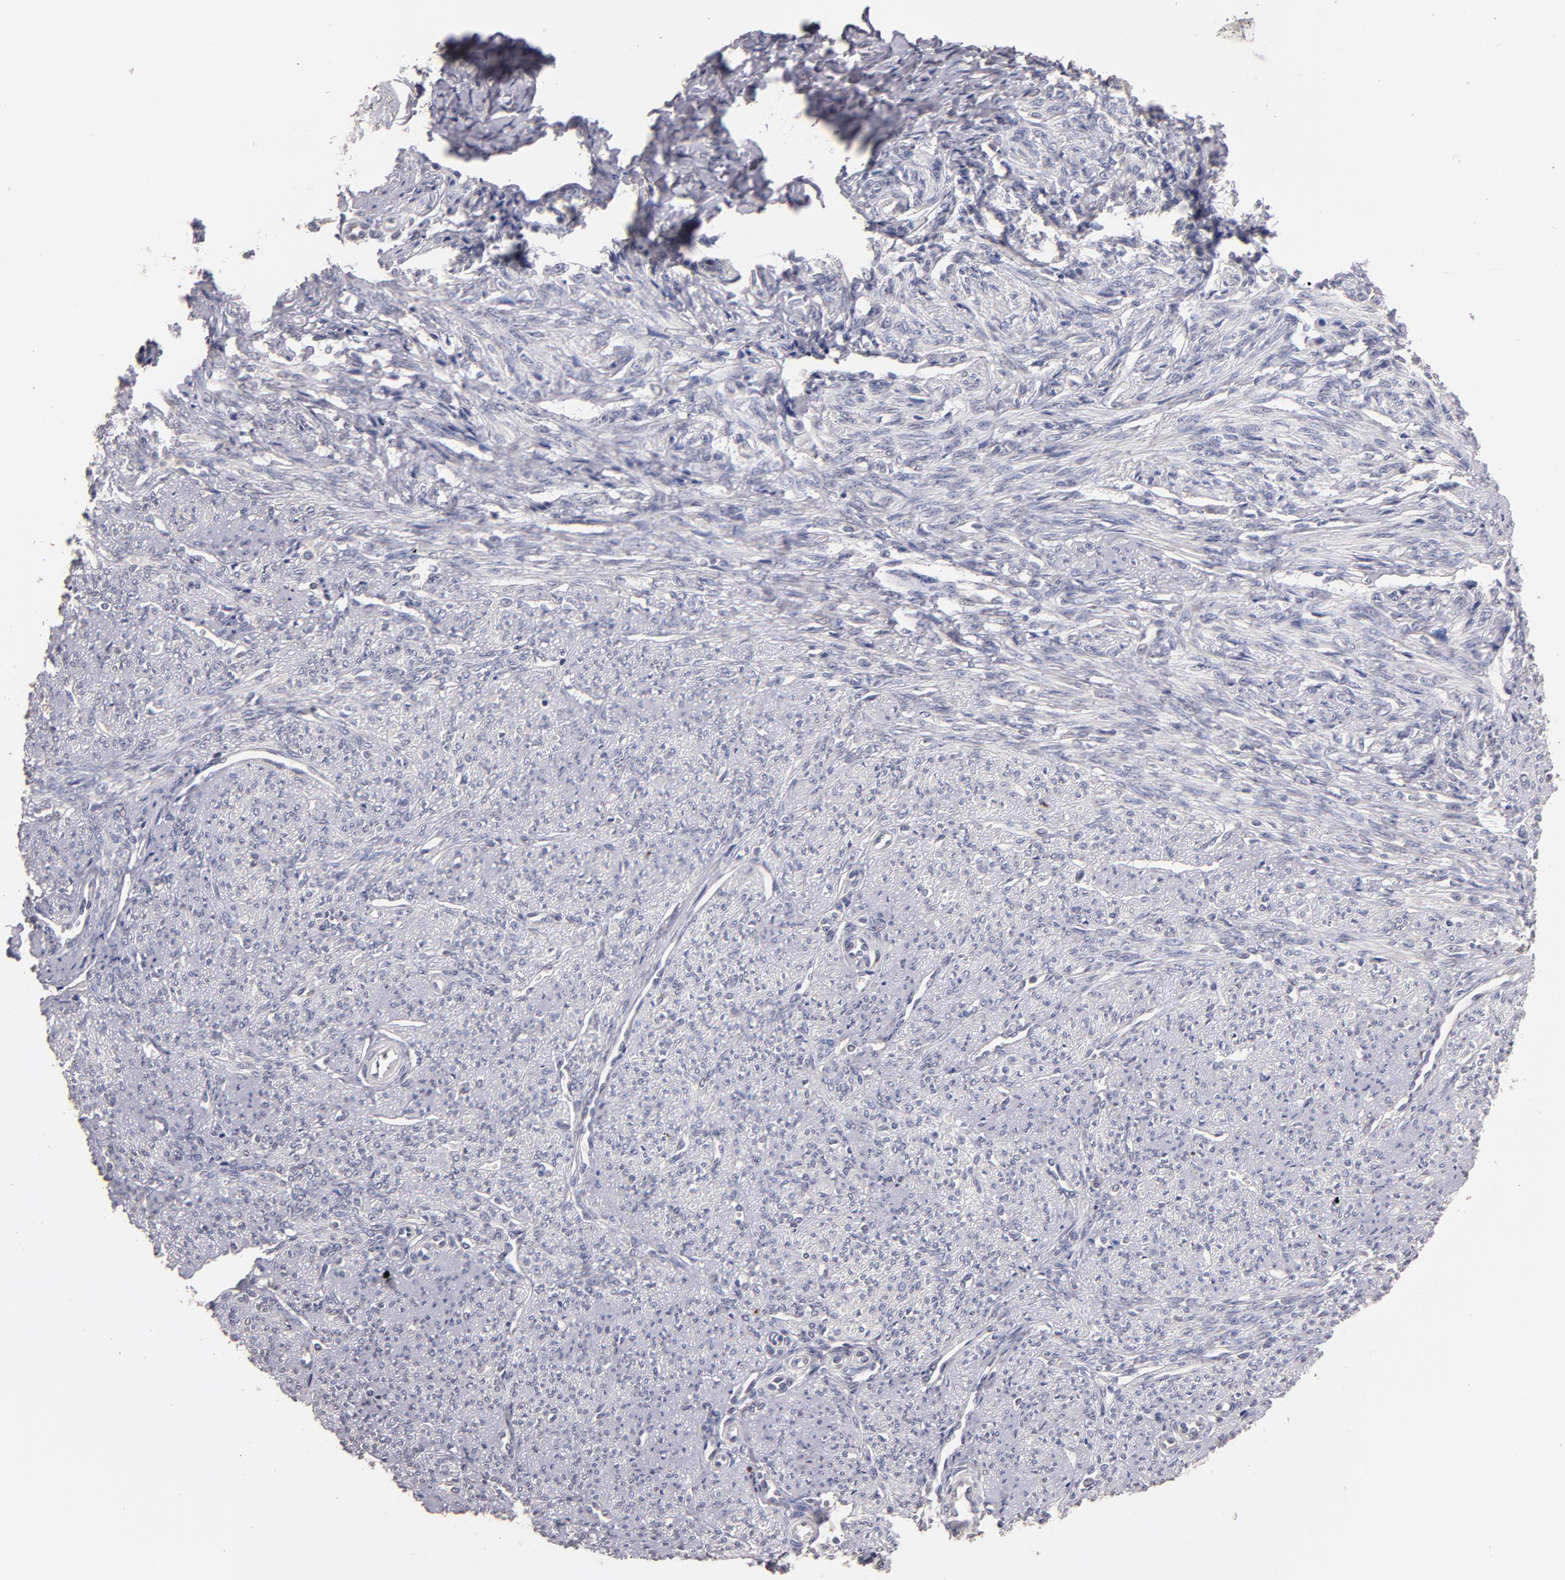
{"staining": {"intensity": "negative", "quantity": "none", "location": "none"}, "tissue": "smooth muscle", "cell_type": "Smooth muscle cells", "image_type": "normal", "snomed": [{"axis": "morphology", "description": "Normal tissue, NOS"}, {"axis": "topography", "description": "Smooth muscle"}], "caption": "Immunohistochemistry image of benign smooth muscle: smooth muscle stained with DAB (3,3'-diaminobenzidine) exhibits no significant protein staining in smooth muscle cells.", "gene": "SOX10", "patient": {"sex": "female", "age": 65}}